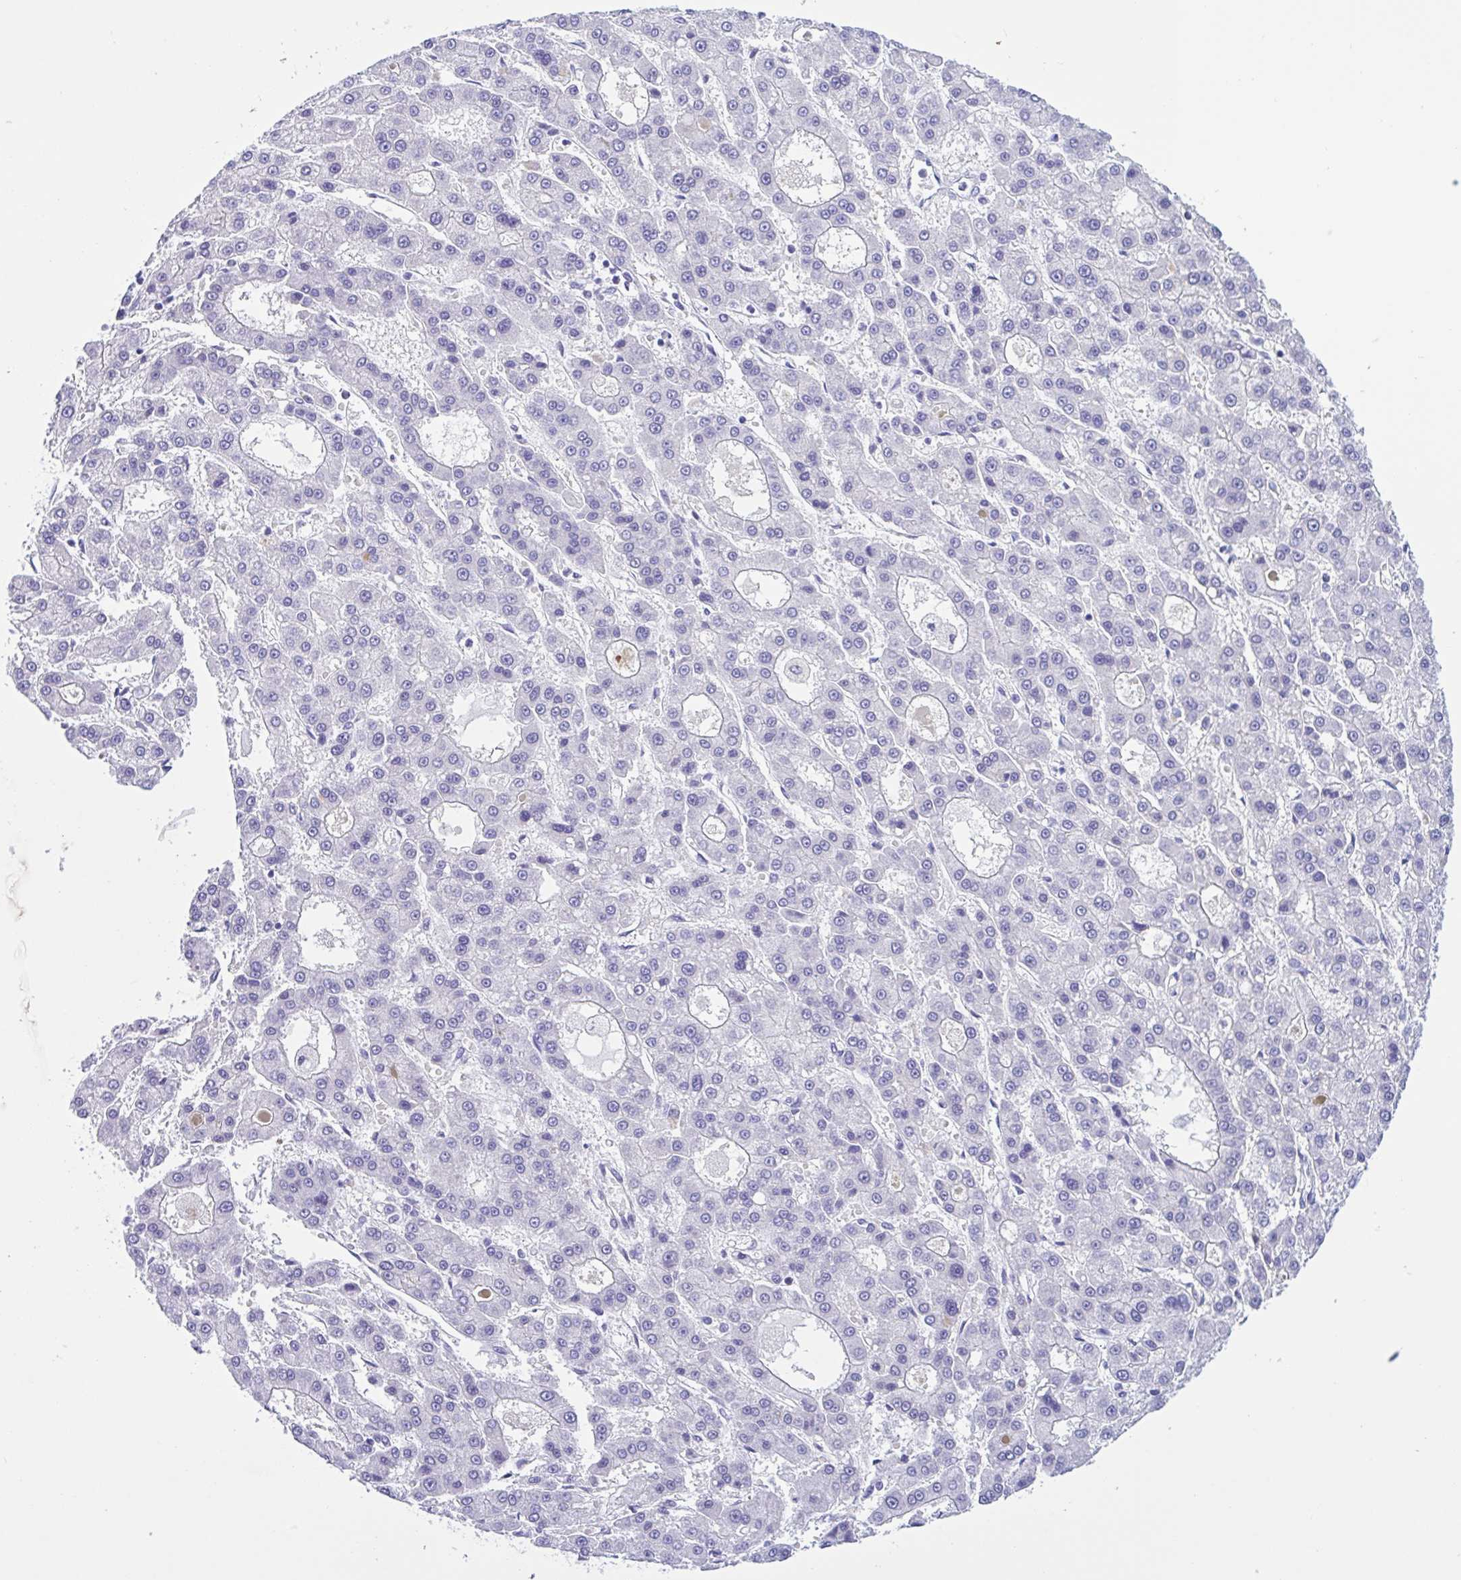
{"staining": {"intensity": "negative", "quantity": "none", "location": "none"}, "tissue": "liver cancer", "cell_type": "Tumor cells", "image_type": "cancer", "snomed": [{"axis": "morphology", "description": "Carcinoma, Hepatocellular, NOS"}, {"axis": "topography", "description": "Liver"}], "caption": "A high-resolution histopathology image shows immunohistochemistry staining of liver cancer (hepatocellular carcinoma), which displays no significant staining in tumor cells. (DAB (3,3'-diaminobenzidine) immunohistochemistry, high magnification).", "gene": "OR4N4", "patient": {"sex": "male", "age": 70}}